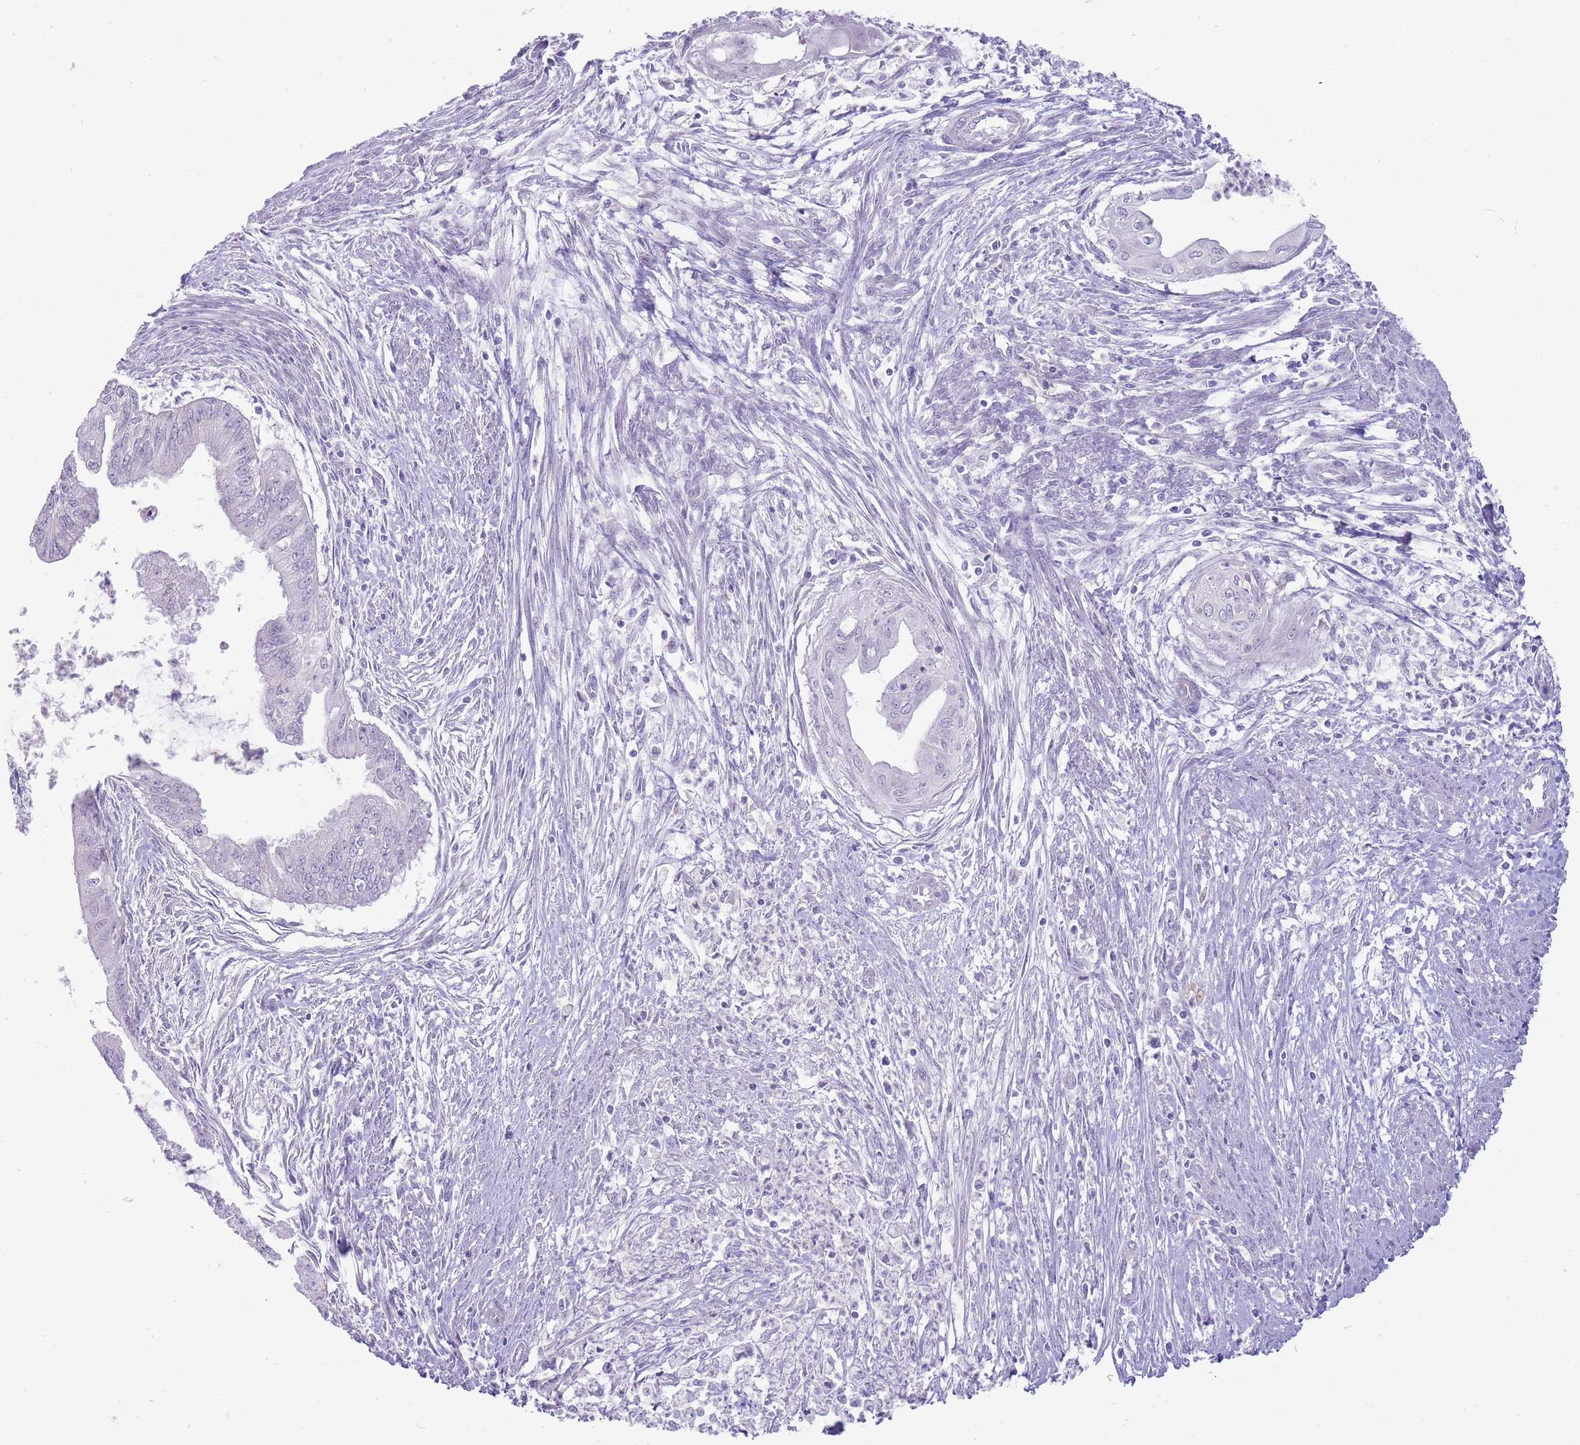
{"staining": {"intensity": "negative", "quantity": "none", "location": "none"}, "tissue": "endometrial cancer", "cell_type": "Tumor cells", "image_type": "cancer", "snomed": [{"axis": "morphology", "description": "Adenocarcinoma, NOS"}, {"axis": "topography", "description": "Endometrium"}], "caption": "This is an immunohistochemistry (IHC) image of endometrial adenocarcinoma. There is no staining in tumor cells.", "gene": "ERICH4", "patient": {"sex": "female", "age": 73}}